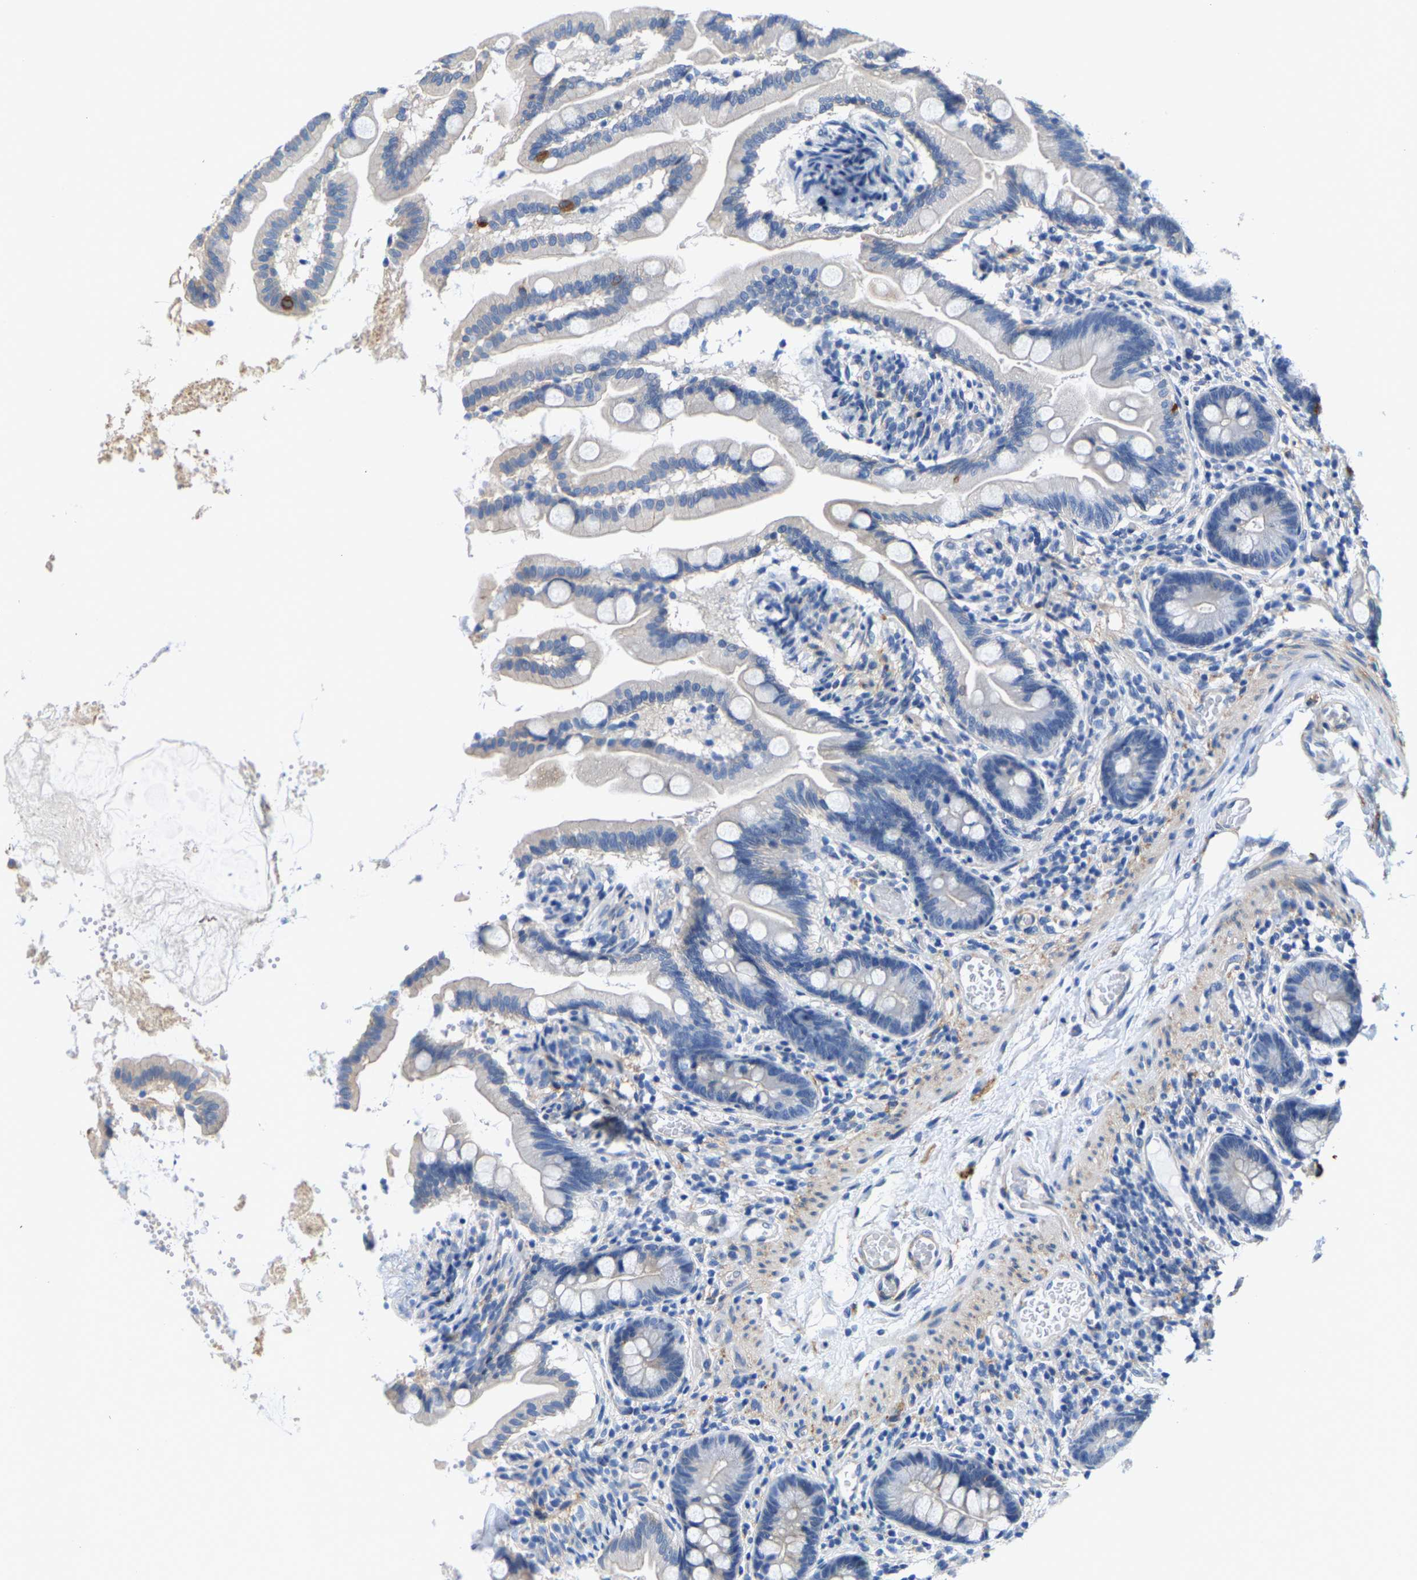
{"staining": {"intensity": "negative", "quantity": "none", "location": "none"}, "tissue": "small intestine", "cell_type": "Glandular cells", "image_type": "normal", "snomed": [{"axis": "morphology", "description": "Normal tissue, NOS"}, {"axis": "topography", "description": "Small intestine"}], "caption": "IHC histopathology image of normal small intestine: human small intestine stained with DAB (3,3'-diaminobenzidine) exhibits no significant protein positivity in glandular cells.", "gene": "DSCAM", "patient": {"sex": "female", "age": 56}}